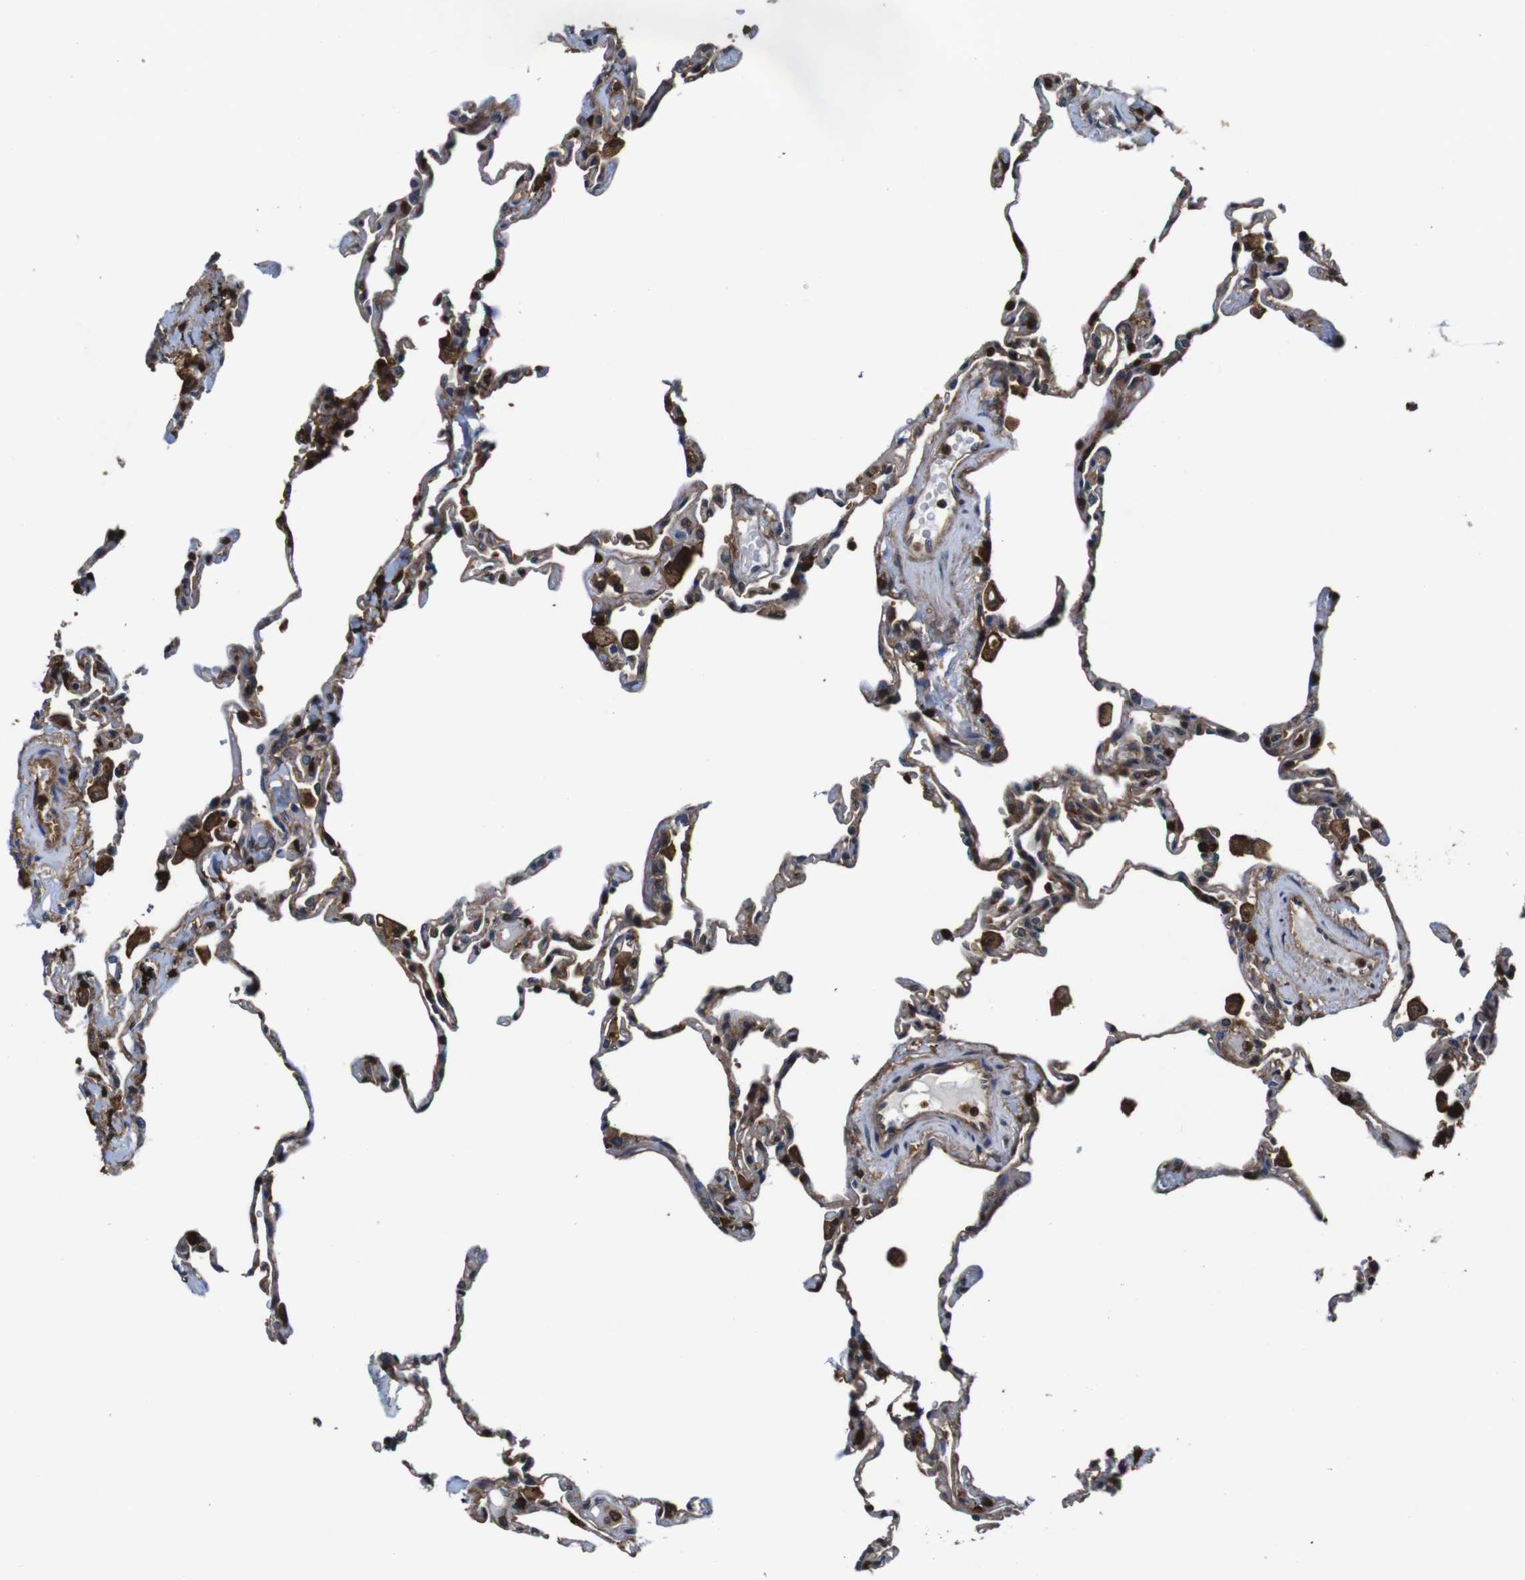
{"staining": {"intensity": "moderate", "quantity": "25%-75%", "location": "cytoplasmic/membranous,nuclear"}, "tissue": "lung", "cell_type": "Alveolar cells", "image_type": "normal", "snomed": [{"axis": "morphology", "description": "Normal tissue, NOS"}, {"axis": "topography", "description": "Lung"}], "caption": "An IHC image of unremarkable tissue is shown. Protein staining in brown shows moderate cytoplasmic/membranous,nuclear positivity in lung within alveolar cells. The protein of interest is shown in brown color, while the nuclei are stained blue.", "gene": "ANXA1", "patient": {"sex": "male", "age": 59}}